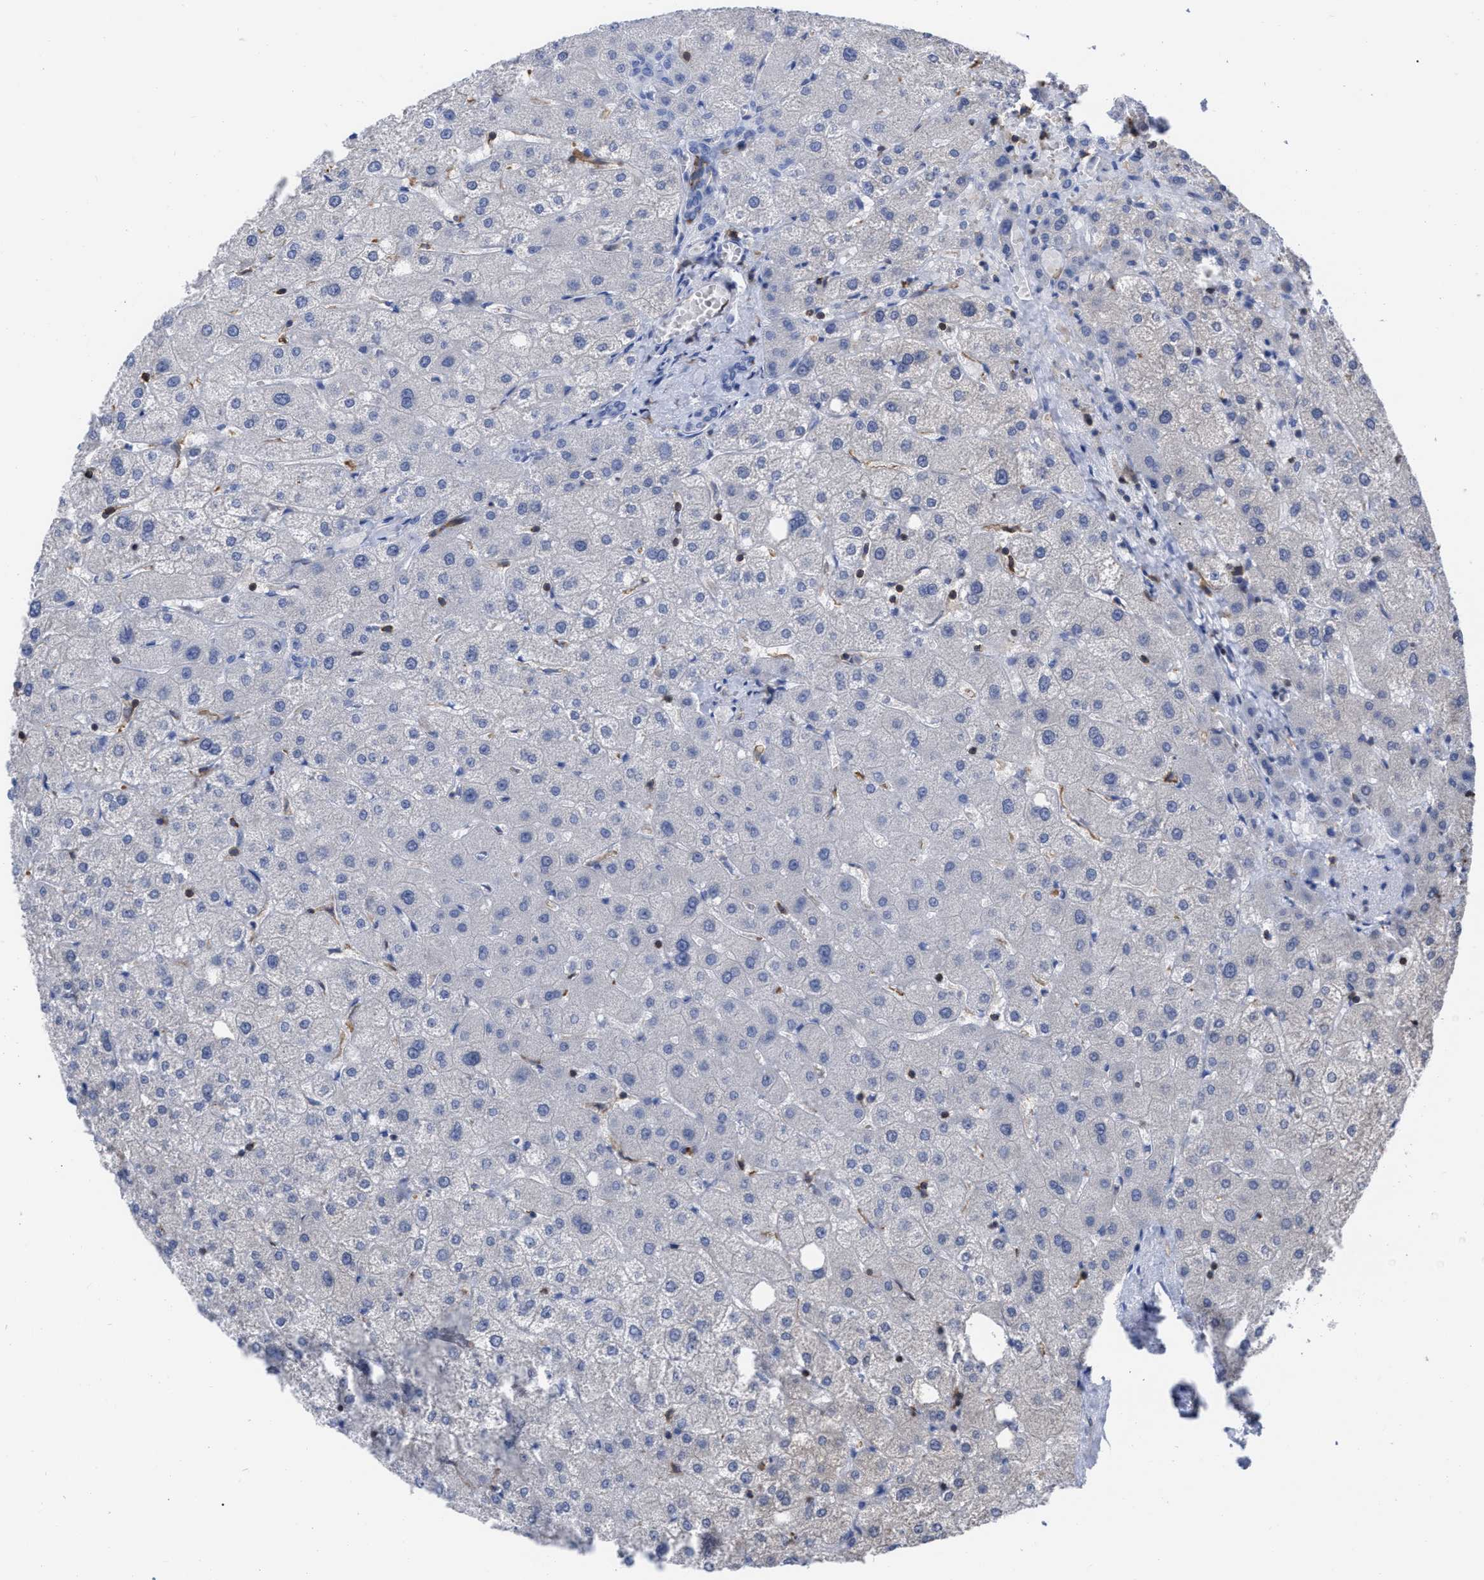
{"staining": {"intensity": "negative", "quantity": "none", "location": "none"}, "tissue": "liver", "cell_type": "Cholangiocytes", "image_type": "normal", "snomed": [{"axis": "morphology", "description": "Normal tissue, NOS"}, {"axis": "topography", "description": "Liver"}], "caption": "A photomicrograph of human liver is negative for staining in cholangiocytes. Brightfield microscopy of IHC stained with DAB (3,3'-diaminobenzidine) (brown) and hematoxylin (blue), captured at high magnification.", "gene": "HCLS1", "patient": {"sex": "male", "age": 73}}